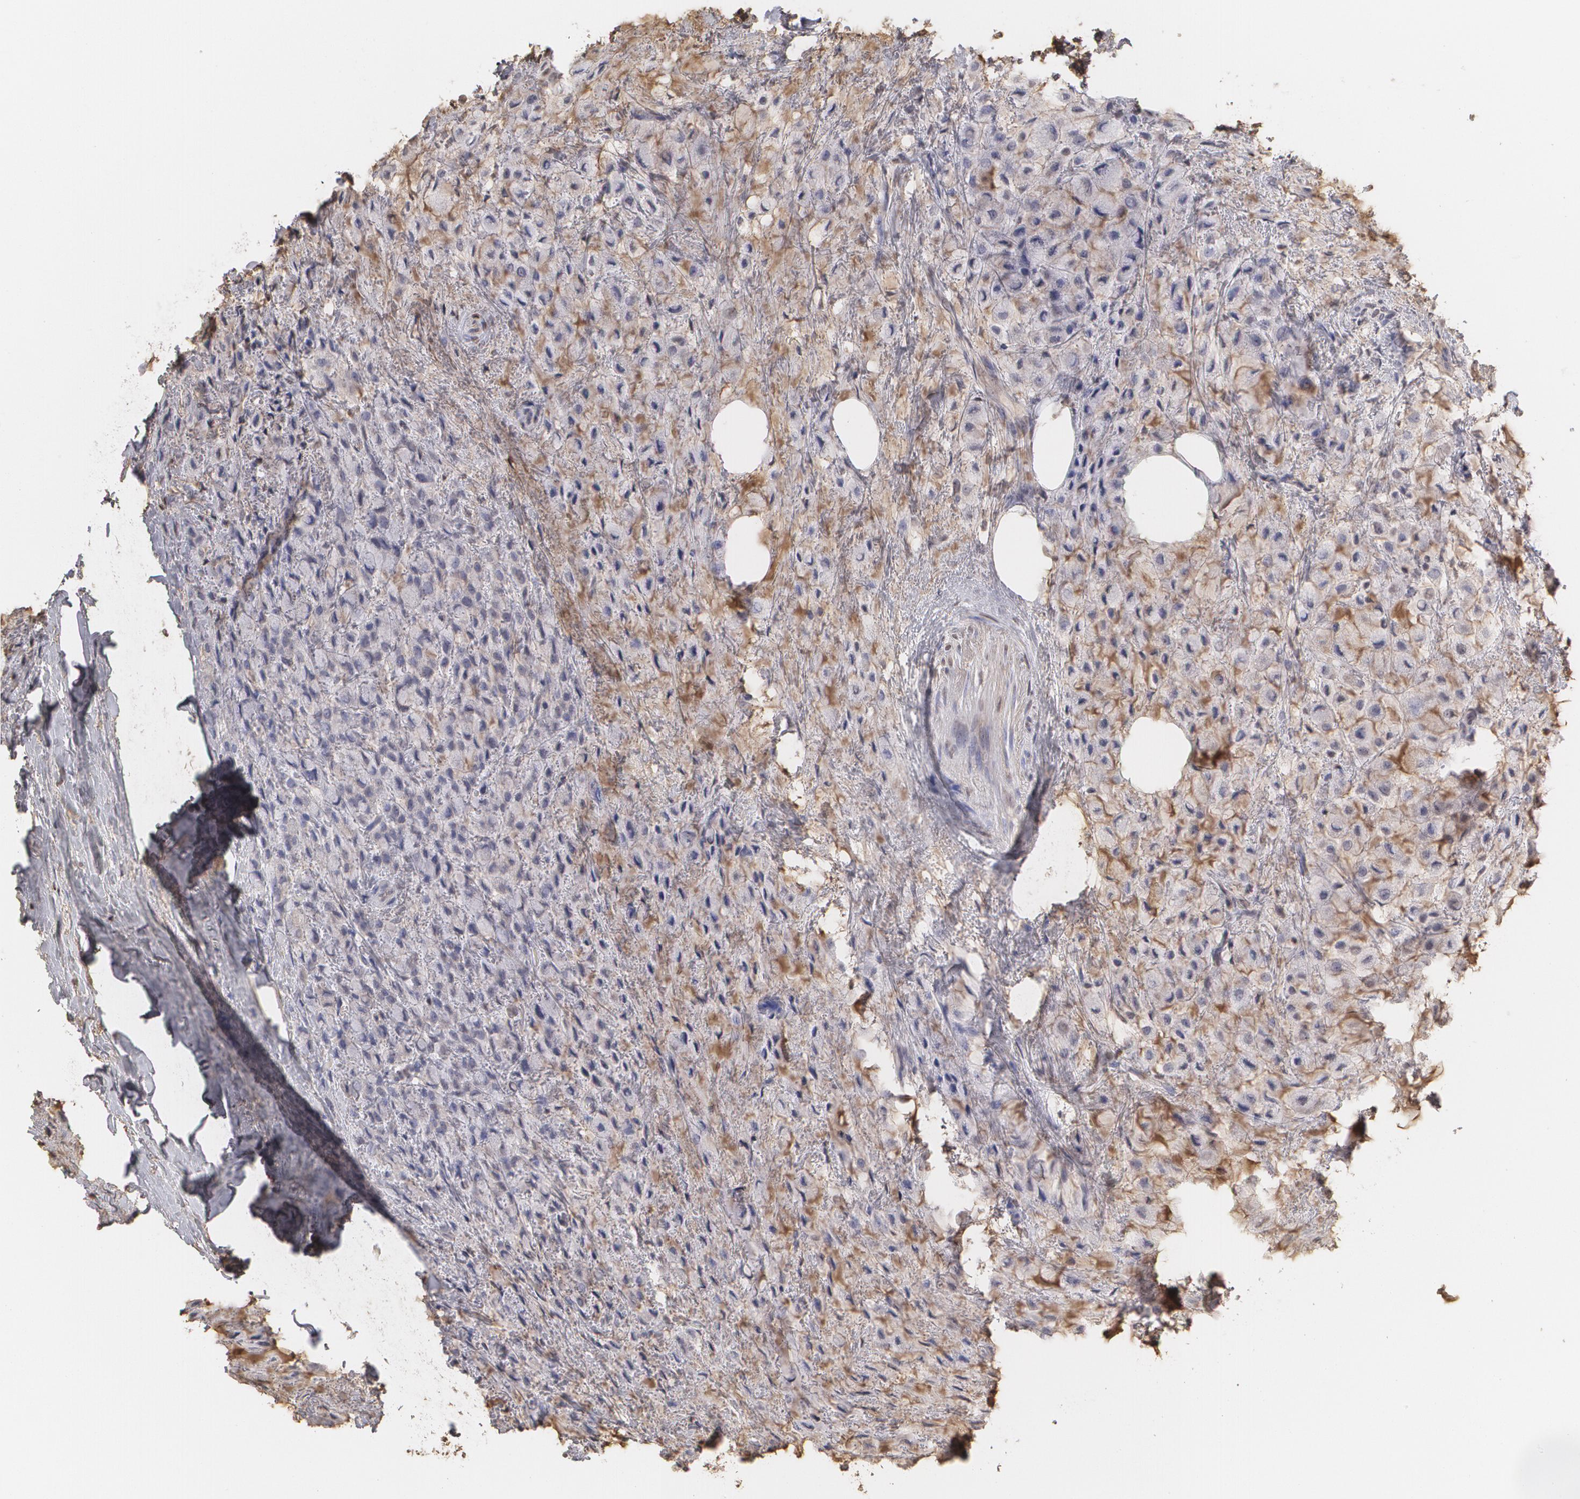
{"staining": {"intensity": "negative", "quantity": "none", "location": "none"}, "tissue": "breast cancer", "cell_type": "Tumor cells", "image_type": "cancer", "snomed": [{"axis": "morphology", "description": "Lobular carcinoma"}, {"axis": "topography", "description": "Breast"}], "caption": "There is no significant staining in tumor cells of breast cancer.", "gene": "SERPINA1", "patient": {"sex": "female", "age": 85}}